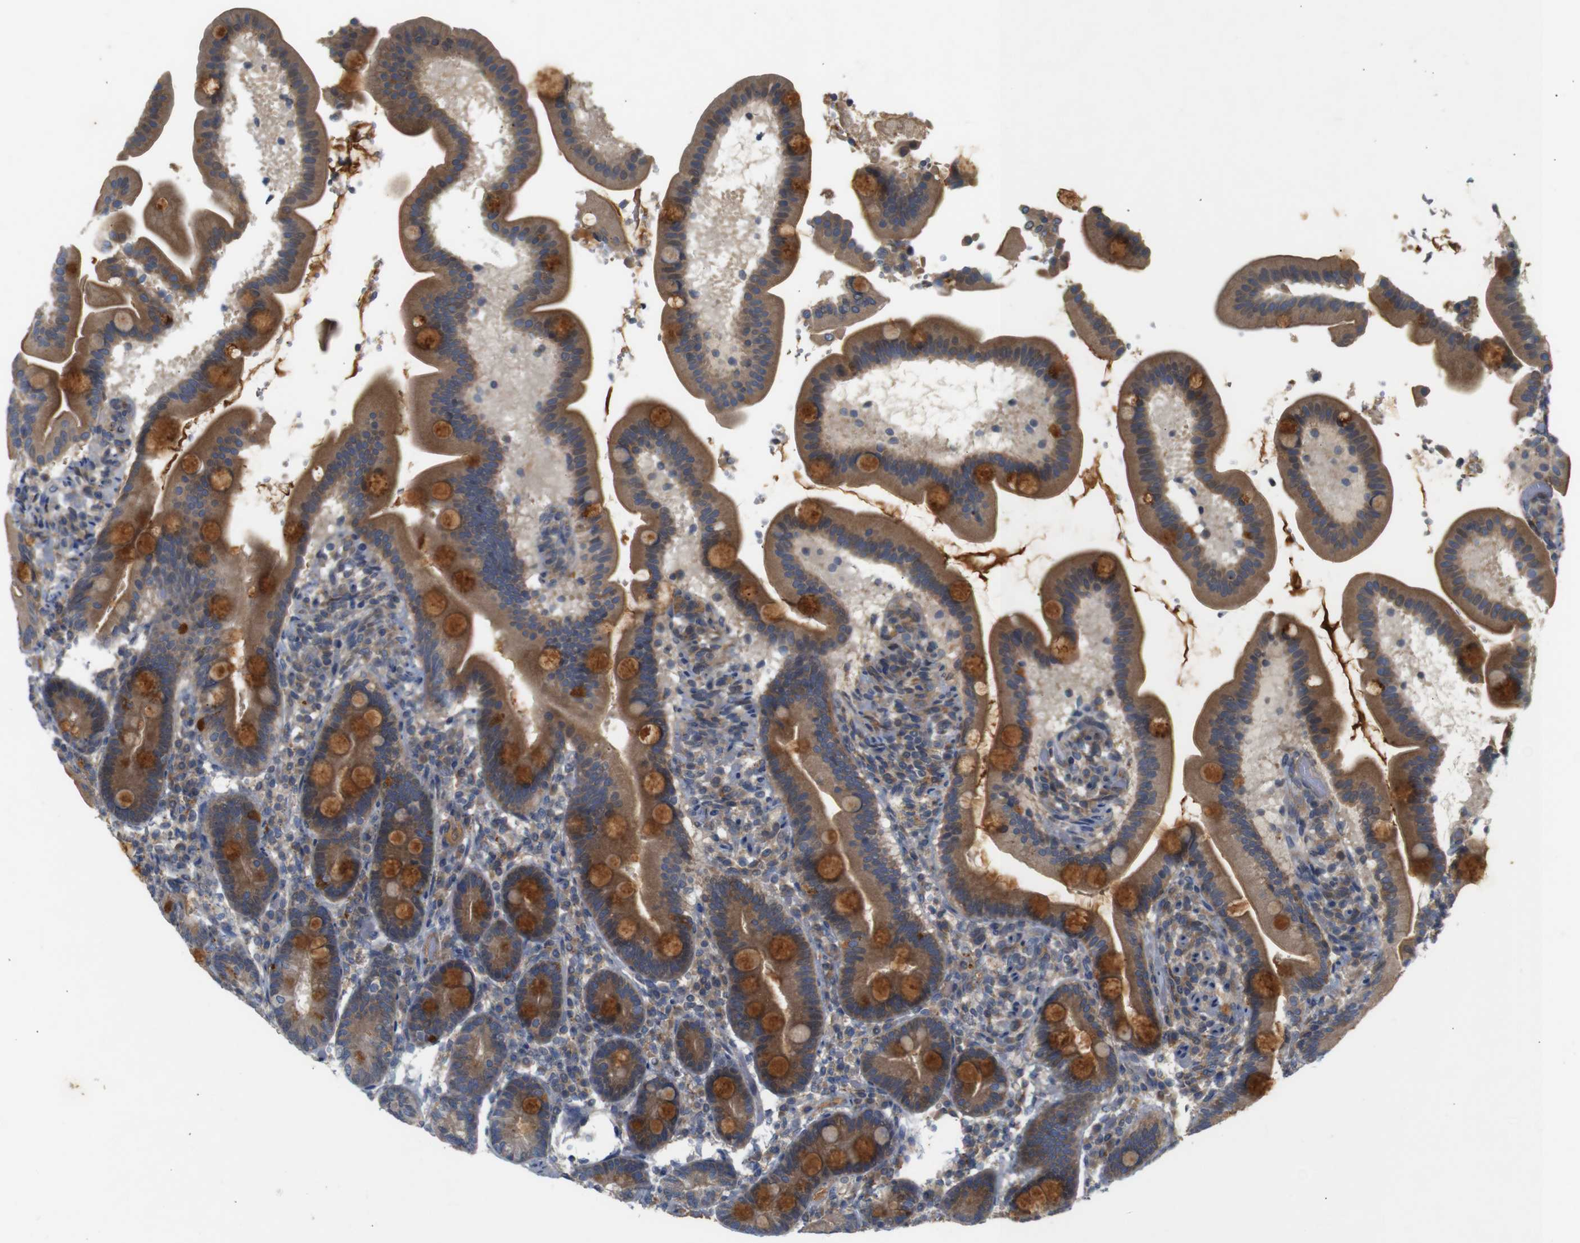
{"staining": {"intensity": "strong", "quantity": ">75%", "location": "cytoplasmic/membranous"}, "tissue": "duodenum", "cell_type": "Glandular cells", "image_type": "normal", "snomed": [{"axis": "morphology", "description": "Normal tissue, NOS"}, {"axis": "topography", "description": "Duodenum"}], "caption": "A micrograph of human duodenum stained for a protein exhibits strong cytoplasmic/membranous brown staining in glandular cells. (DAB (3,3'-diaminobenzidine) IHC, brown staining for protein, blue staining for nuclei).", "gene": "PTPN1", "patient": {"sex": "male", "age": 54}}